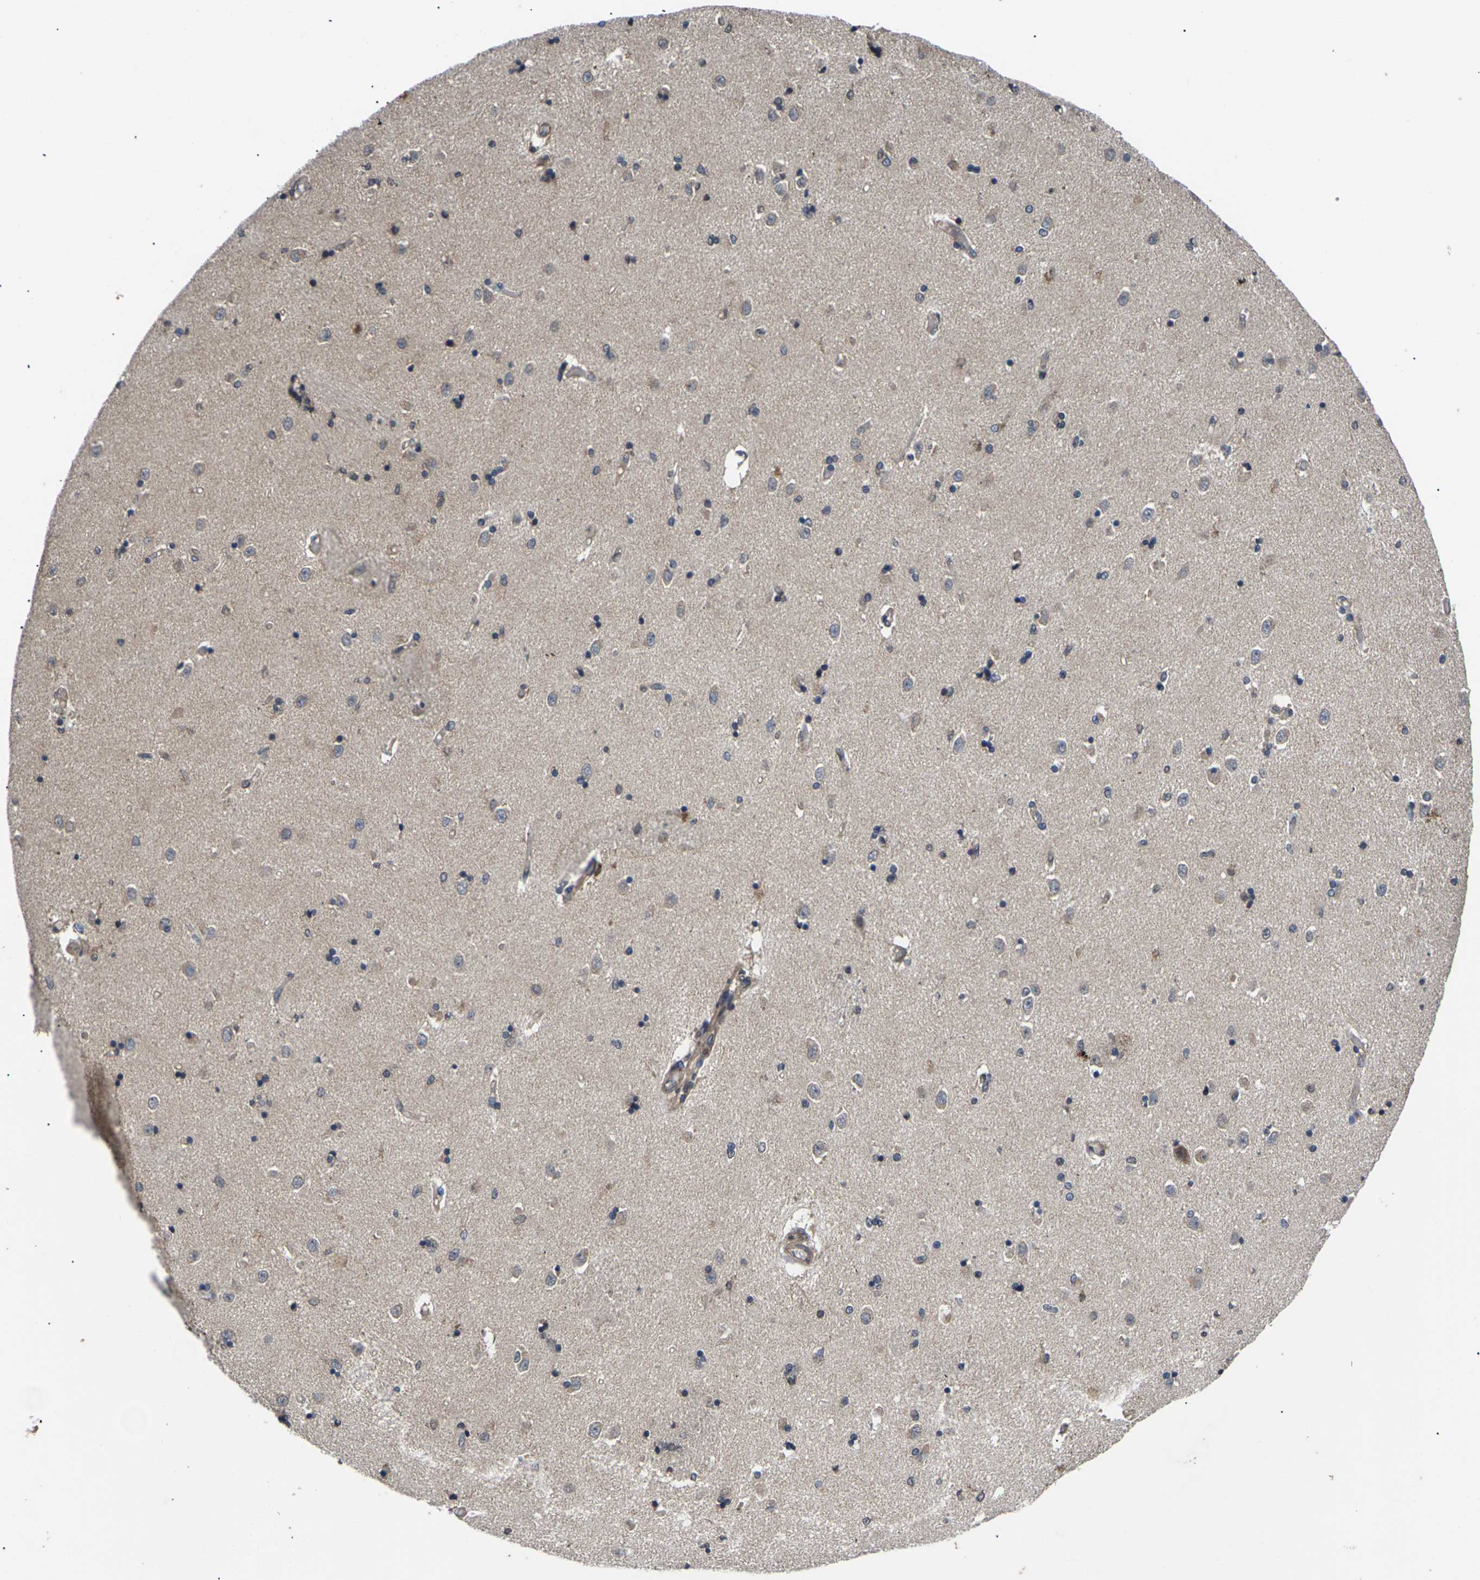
{"staining": {"intensity": "weak", "quantity": "<25%", "location": "cytoplasmic/membranous"}, "tissue": "caudate", "cell_type": "Glial cells", "image_type": "normal", "snomed": [{"axis": "morphology", "description": "Normal tissue, NOS"}, {"axis": "topography", "description": "Lateral ventricle wall"}], "caption": "This image is of benign caudate stained with immunohistochemistry to label a protein in brown with the nuclei are counter-stained blue. There is no staining in glial cells. (DAB (3,3'-diaminobenzidine) IHC, high magnification).", "gene": "DKK2", "patient": {"sex": "female", "age": 54}}